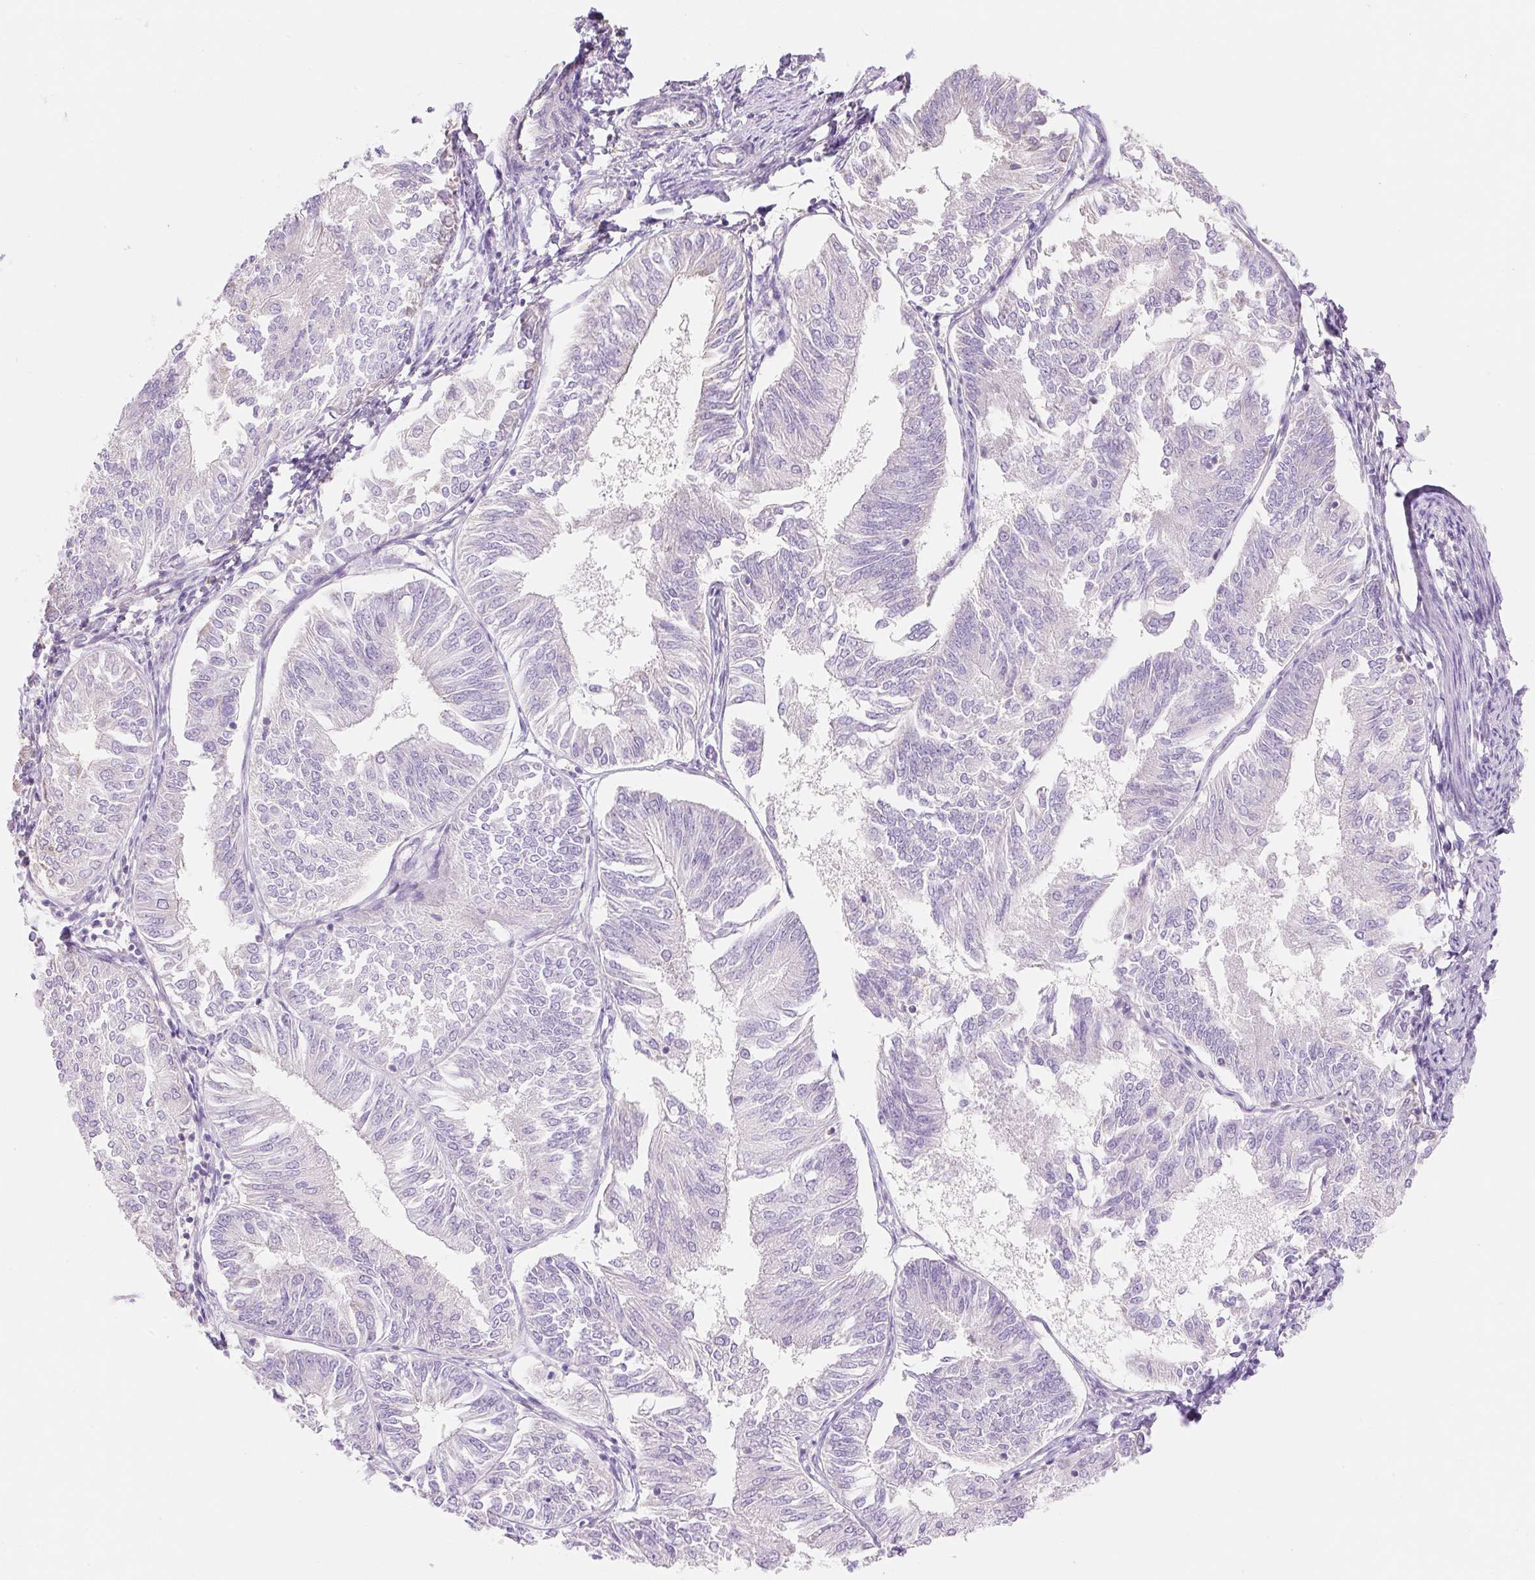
{"staining": {"intensity": "negative", "quantity": "none", "location": "none"}, "tissue": "endometrial cancer", "cell_type": "Tumor cells", "image_type": "cancer", "snomed": [{"axis": "morphology", "description": "Adenocarcinoma, NOS"}, {"axis": "topography", "description": "Endometrium"}], "caption": "Endometrial adenocarcinoma was stained to show a protein in brown. There is no significant expression in tumor cells. Nuclei are stained in blue.", "gene": "DHX35", "patient": {"sex": "female", "age": 58}}